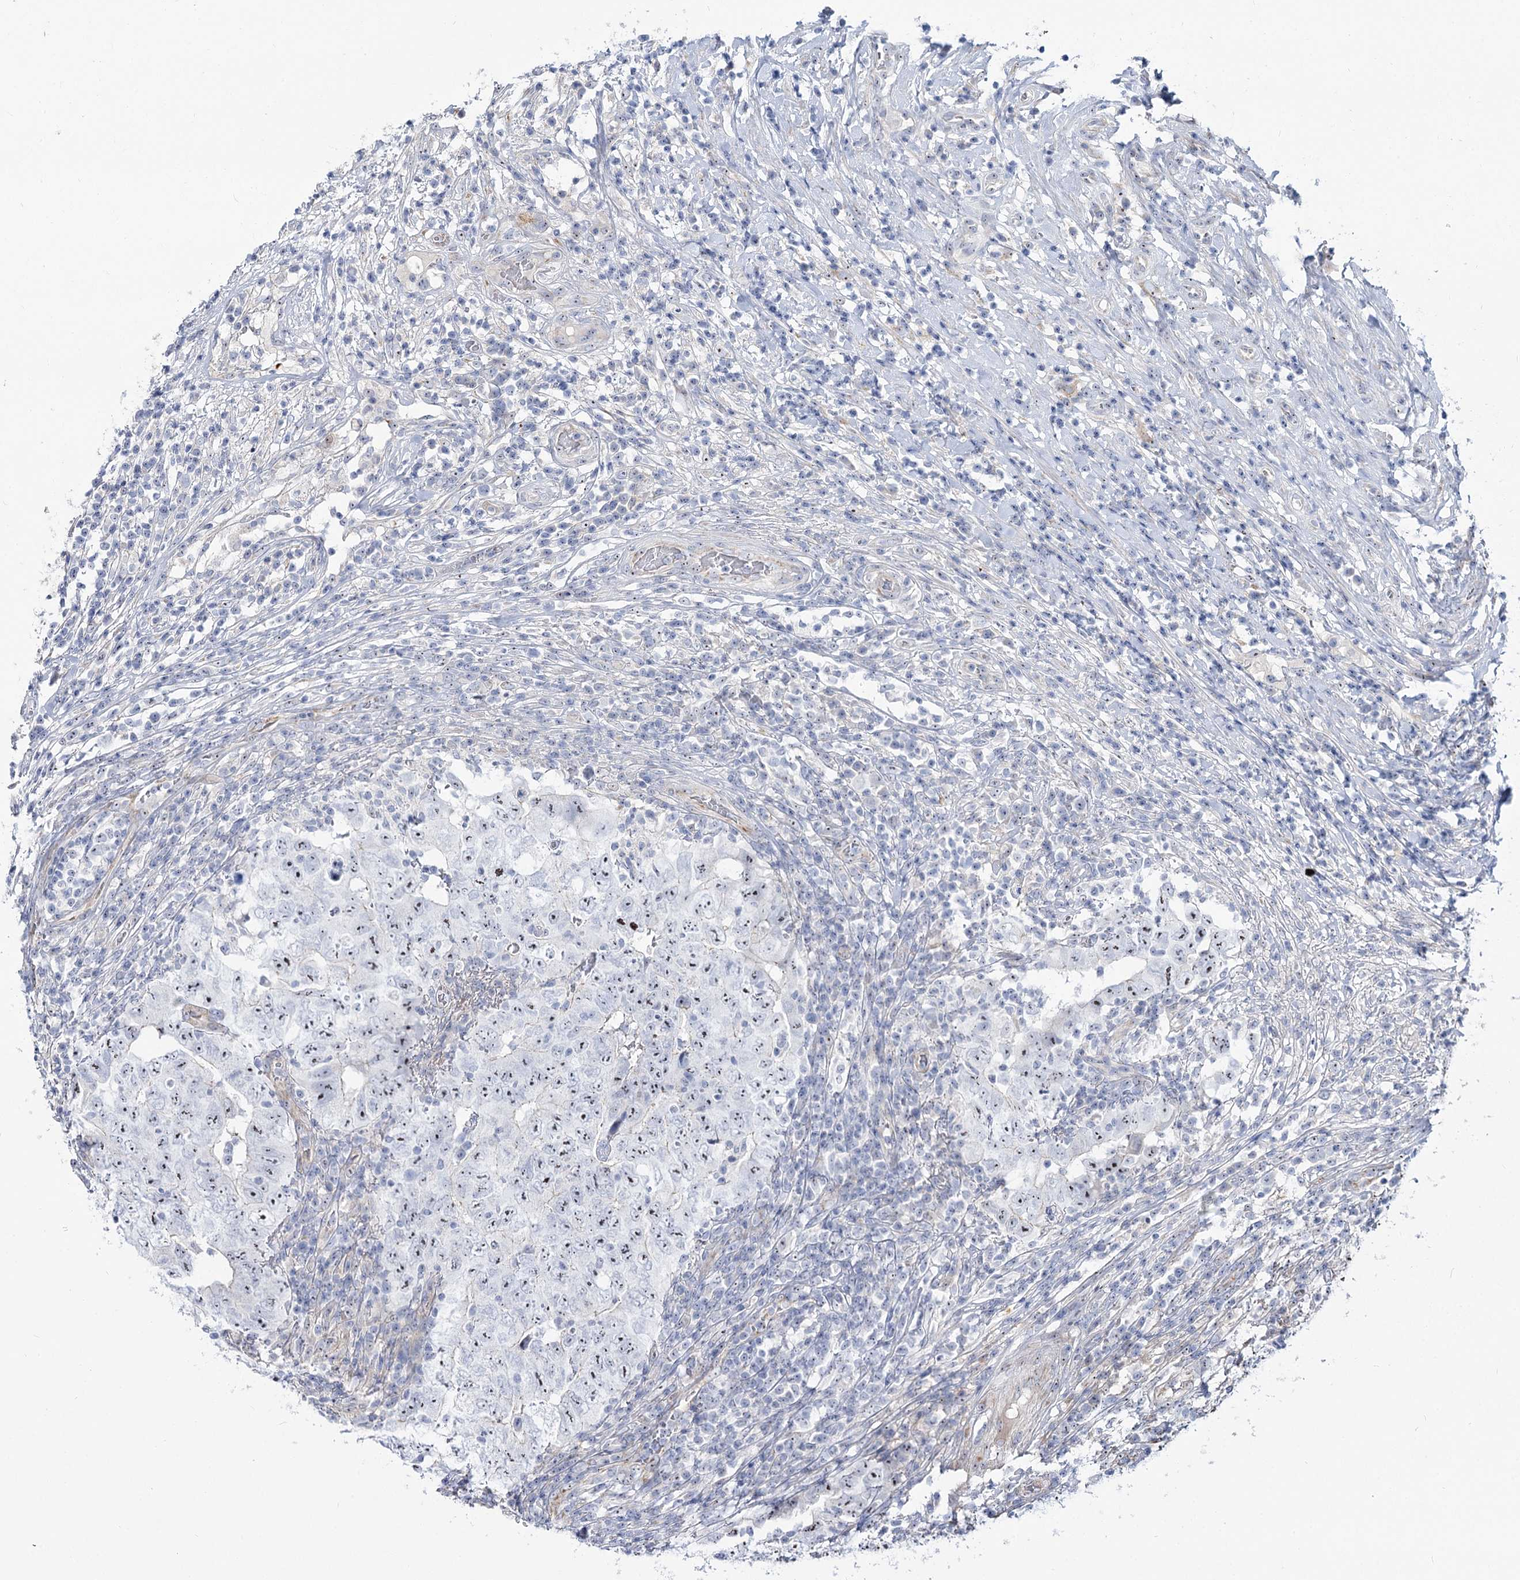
{"staining": {"intensity": "moderate", "quantity": "25%-75%", "location": "nuclear"}, "tissue": "testis cancer", "cell_type": "Tumor cells", "image_type": "cancer", "snomed": [{"axis": "morphology", "description": "Carcinoma, Embryonal, NOS"}, {"axis": "topography", "description": "Testis"}], "caption": "This histopathology image shows immunohistochemistry staining of testis cancer, with medium moderate nuclear positivity in approximately 25%-75% of tumor cells.", "gene": "SUOX", "patient": {"sex": "male", "age": 26}}